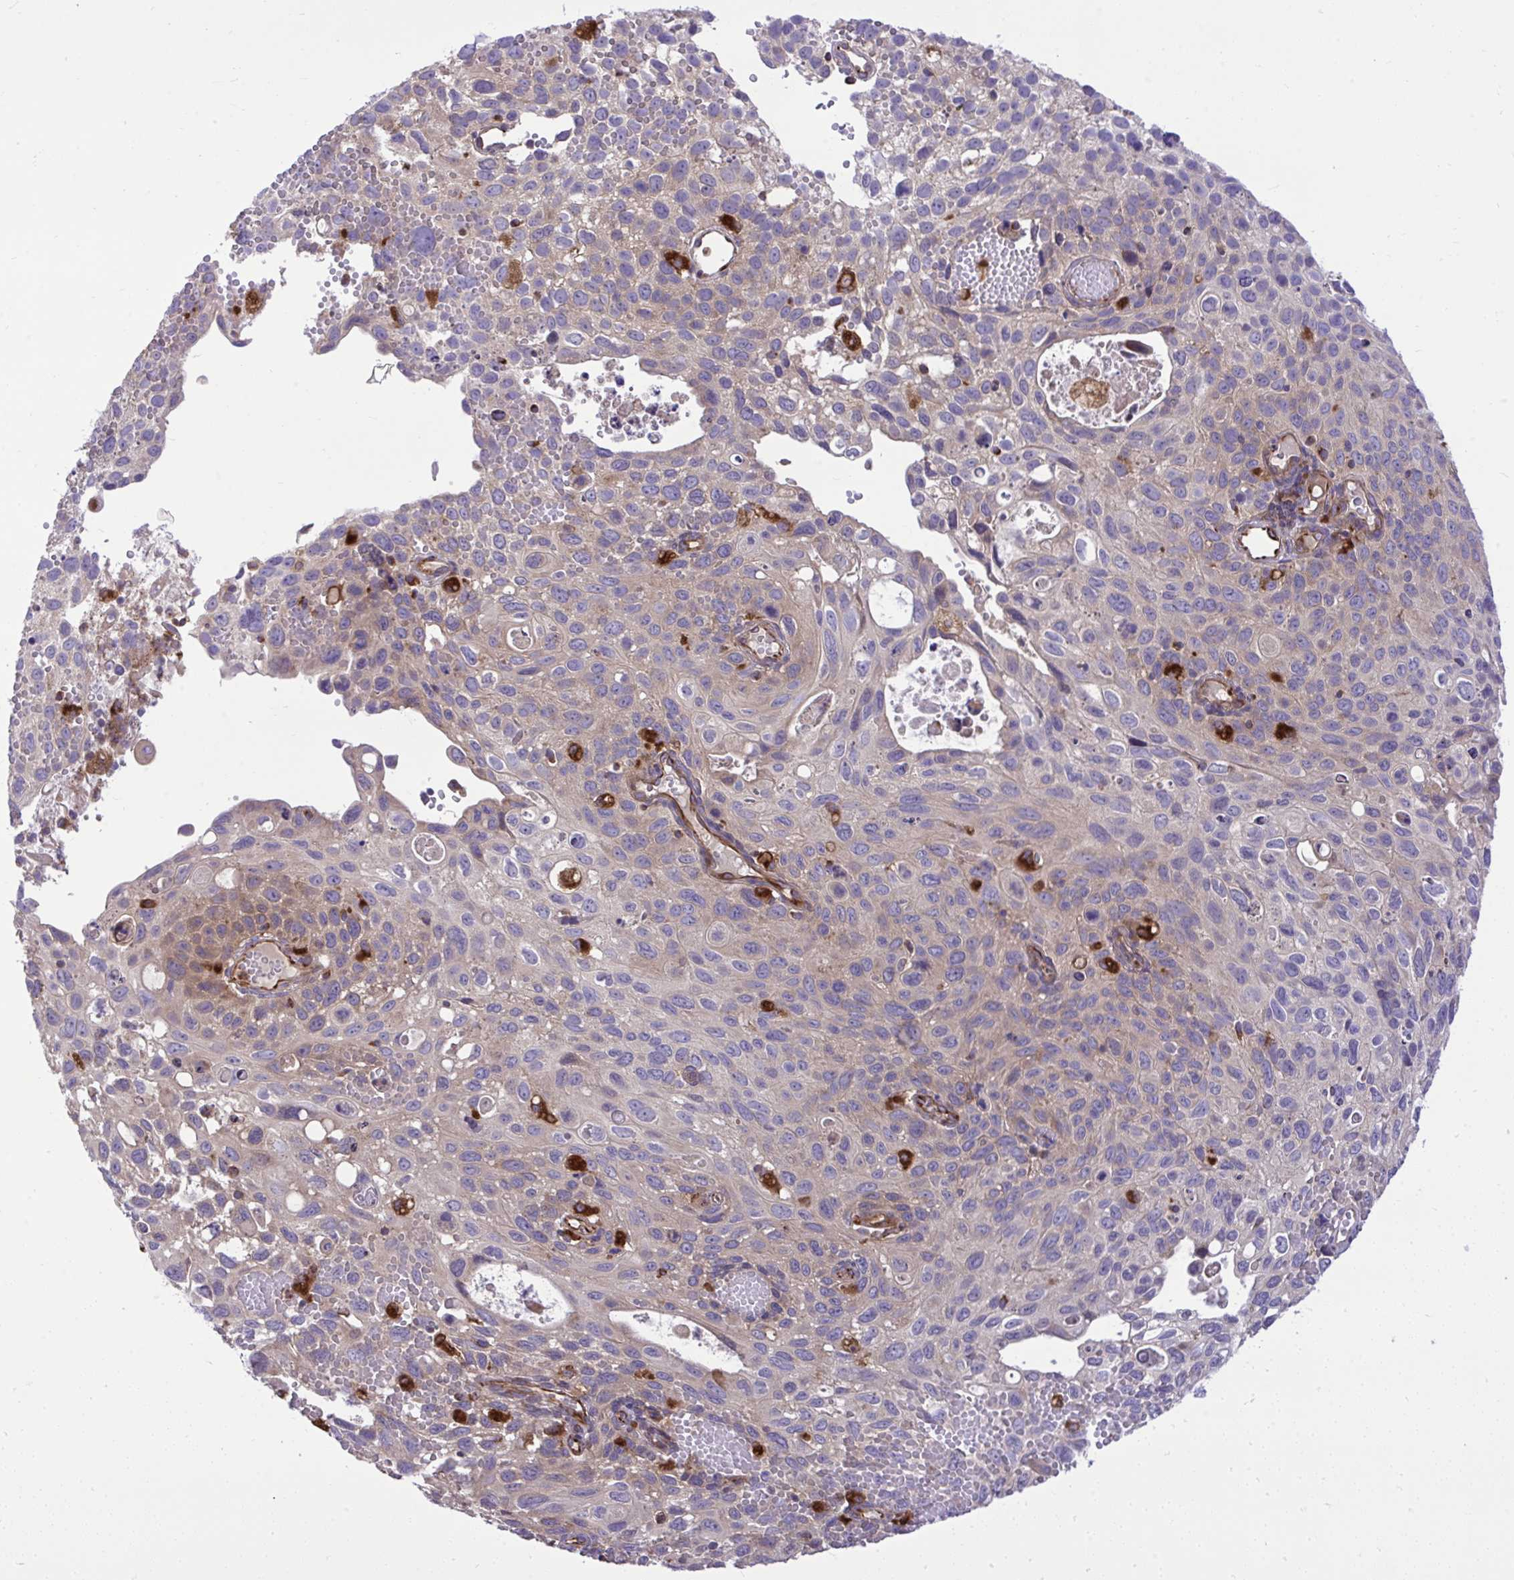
{"staining": {"intensity": "weak", "quantity": "<25%", "location": "cytoplasmic/membranous"}, "tissue": "cervical cancer", "cell_type": "Tumor cells", "image_type": "cancer", "snomed": [{"axis": "morphology", "description": "Squamous cell carcinoma, NOS"}, {"axis": "topography", "description": "Cervix"}], "caption": "There is no significant expression in tumor cells of cervical cancer.", "gene": "PAIP2", "patient": {"sex": "female", "age": 70}}